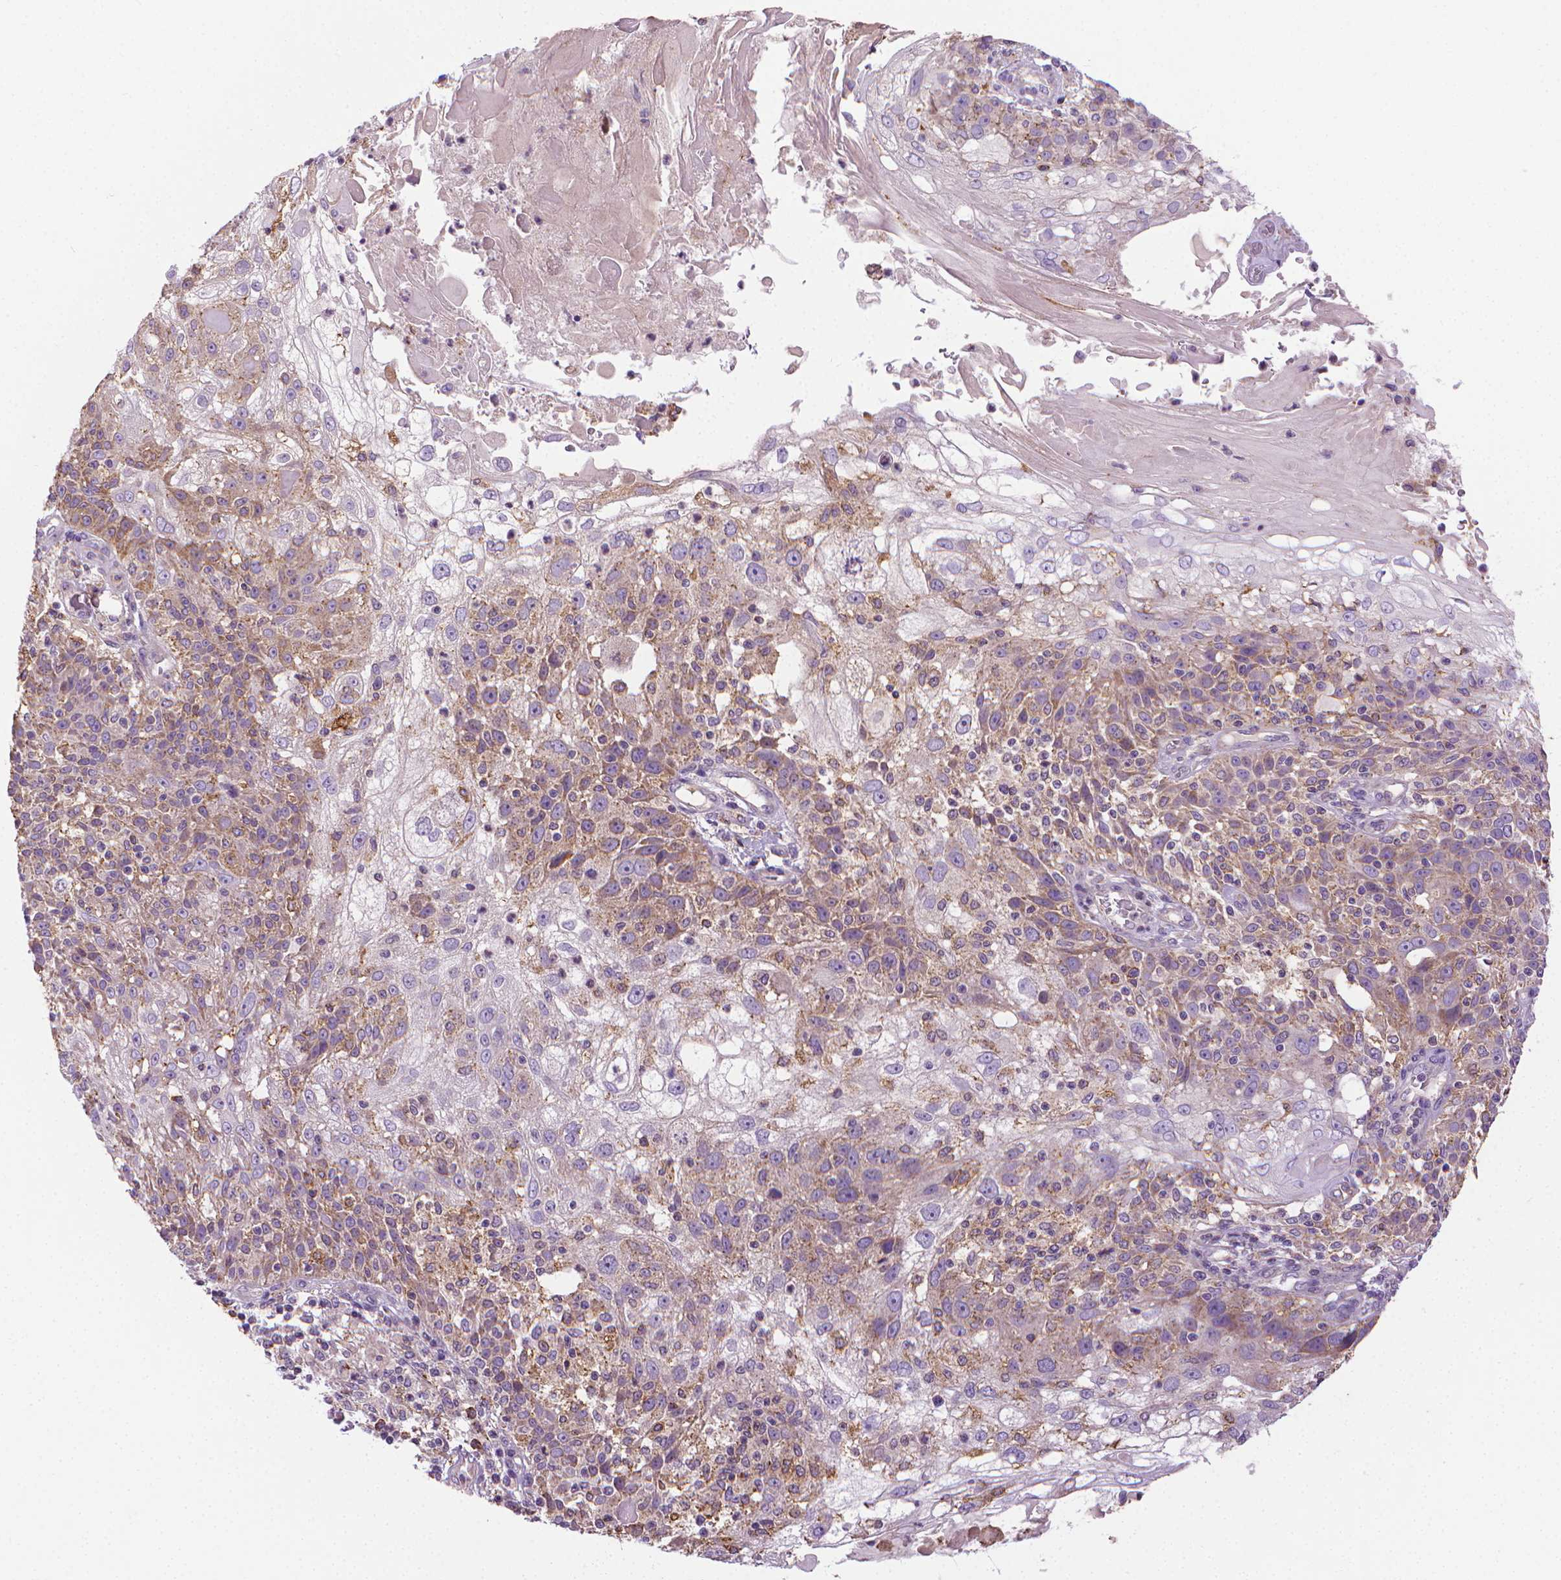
{"staining": {"intensity": "weak", "quantity": "25%-75%", "location": "cytoplasmic/membranous"}, "tissue": "skin cancer", "cell_type": "Tumor cells", "image_type": "cancer", "snomed": [{"axis": "morphology", "description": "Normal tissue, NOS"}, {"axis": "morphology", "description": "Squamous cell carcinoma, NOS"}, {"axis": "topography", "description": "Skin"}], "caption": "Immunohistochemical staining of human skin squamous cell carcinoma reveals low levels of weak cytoplasmic/membranous positivity in about 25%-75% of tumor cells.", "gene": "SLC51B", "patient": {"sex": "female", "age": 83}}